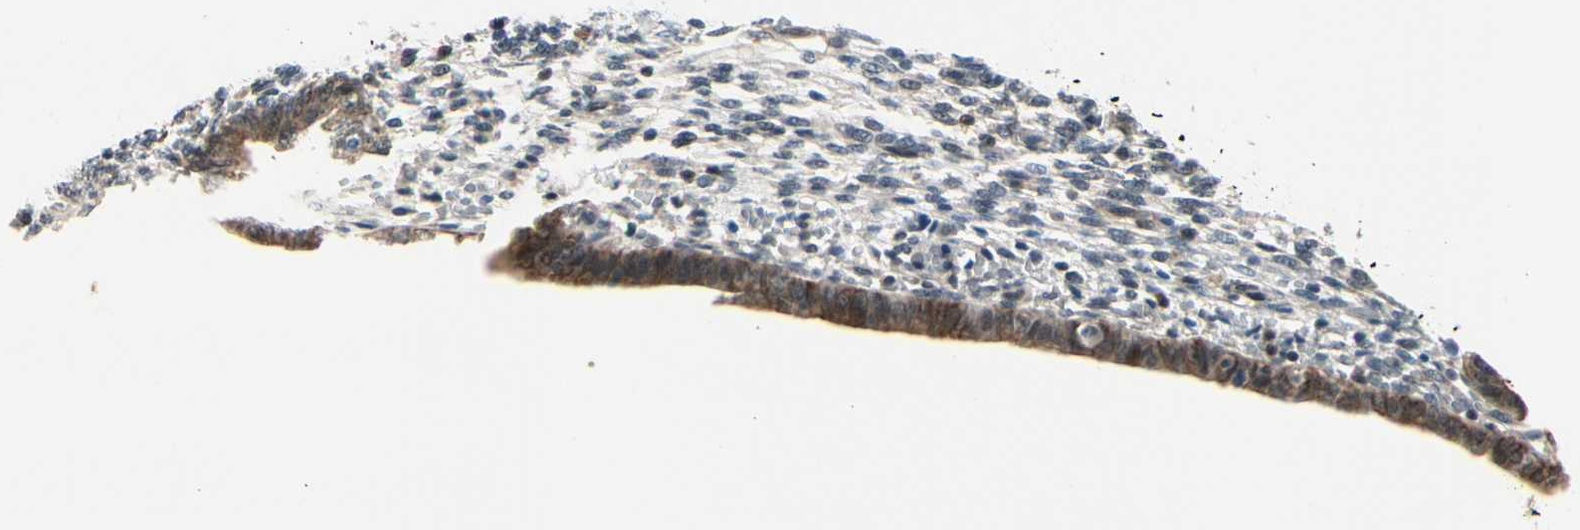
{"staining": {"intensity": "moderate", "quantity": "<25%", "location": "cytoplasmic/membranous,nuclear"}, "tissue": "endometrium", "cell_type": "Cells in endometrial stroma", "image_type": "normal", "snomed": [{"axis": "morphology", "description": "Normal tissue, NOS"}, {"axis": "topography", "description": "Endometrium"}], "caption": "Immunohistochemical staining of normal human endometrium demonstrates moderate cytoplasmic/membranous,nuclear protein positivity in approximately <25% of cells in endometrial stroma. (Brightfield microscopy of DAB IHC at high magnification).", "gene": "TAF12", "patient": {"sex": "female", "age": 57}}